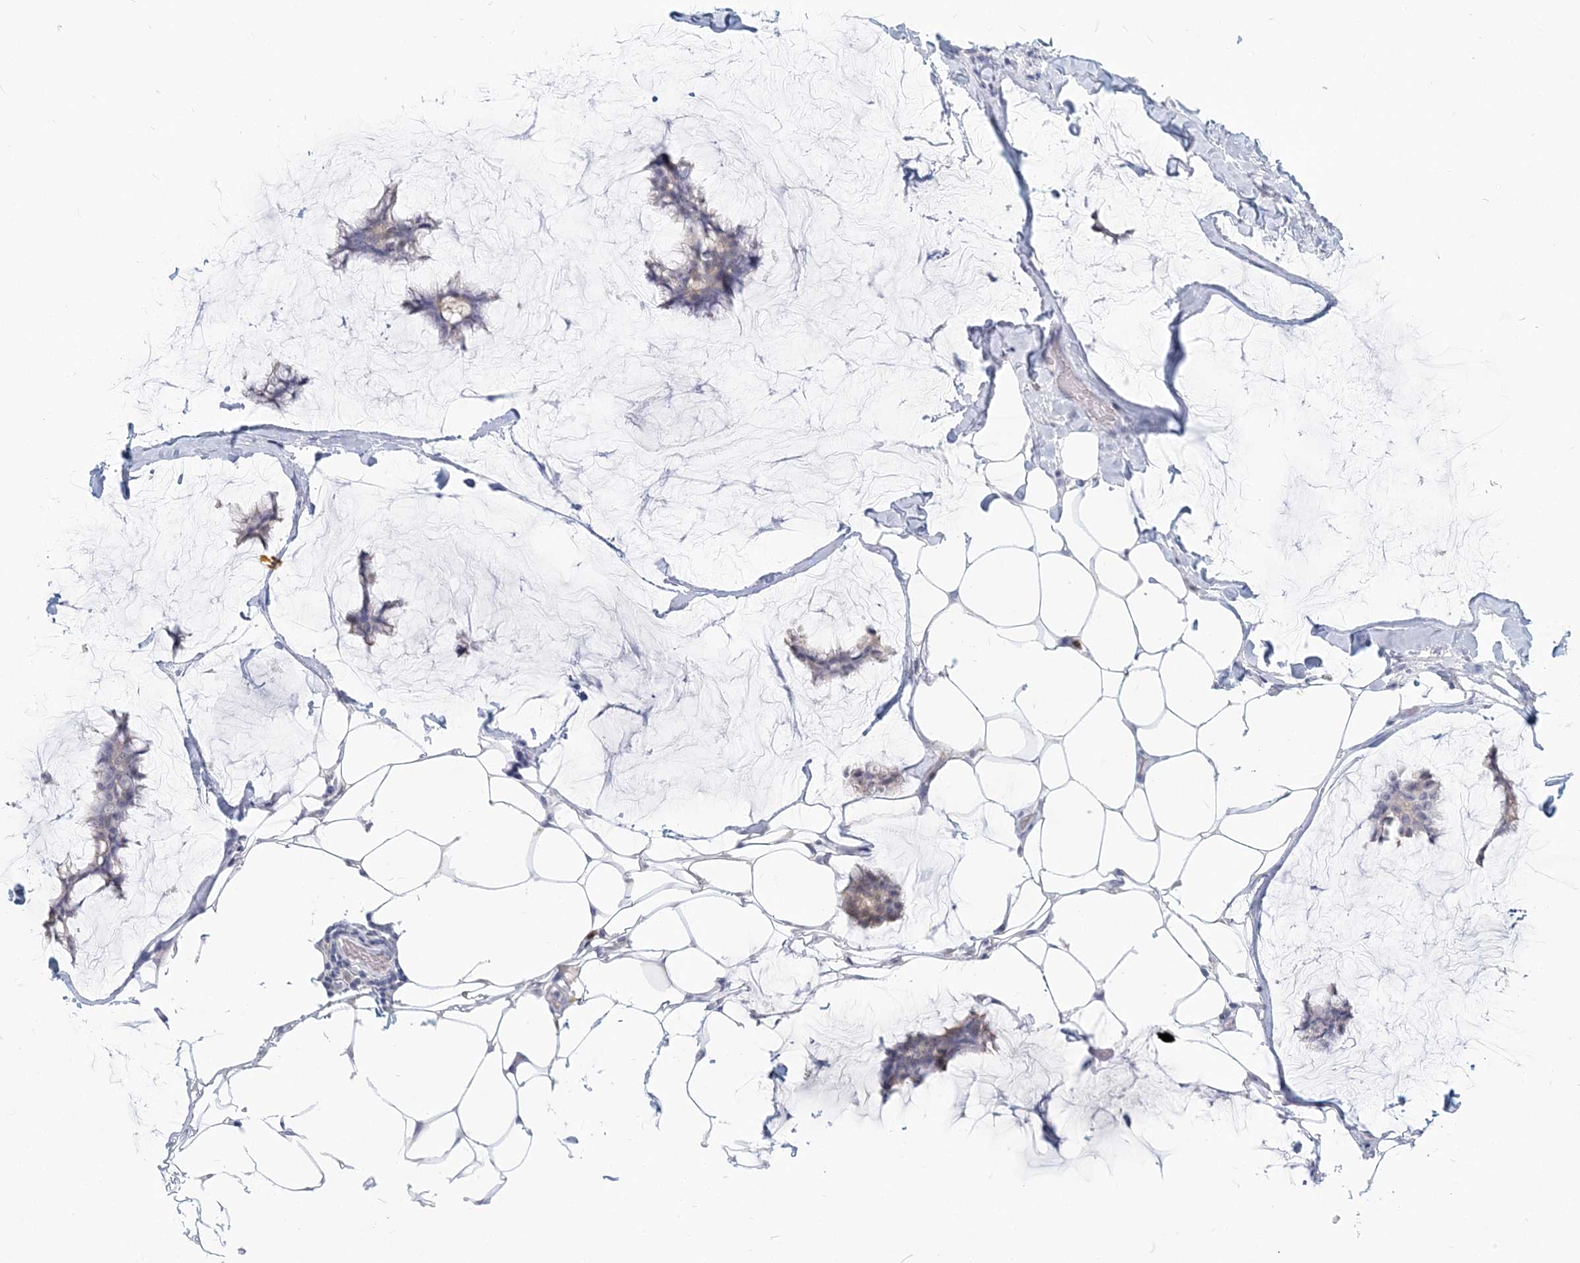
{"staining": {"intensity": "negative", "quantity": "none", "location": "none"}, "tissue": "breast cancer", "cell_type": "Tumor cells", "image_type": "cancer", "snomed": [{"axis": "morphology", "description": "Duct carcinoma"}, {"axis": "topography", "description": "Breast"}], "caption": "This is a histopathology image of immunohistochemistry (IHC) staining of intraductal carcinoma (breast), which shows no staining in tumor cells.", "gene": "GMPPA", "patient": {"sex": "female", "age": 93}}